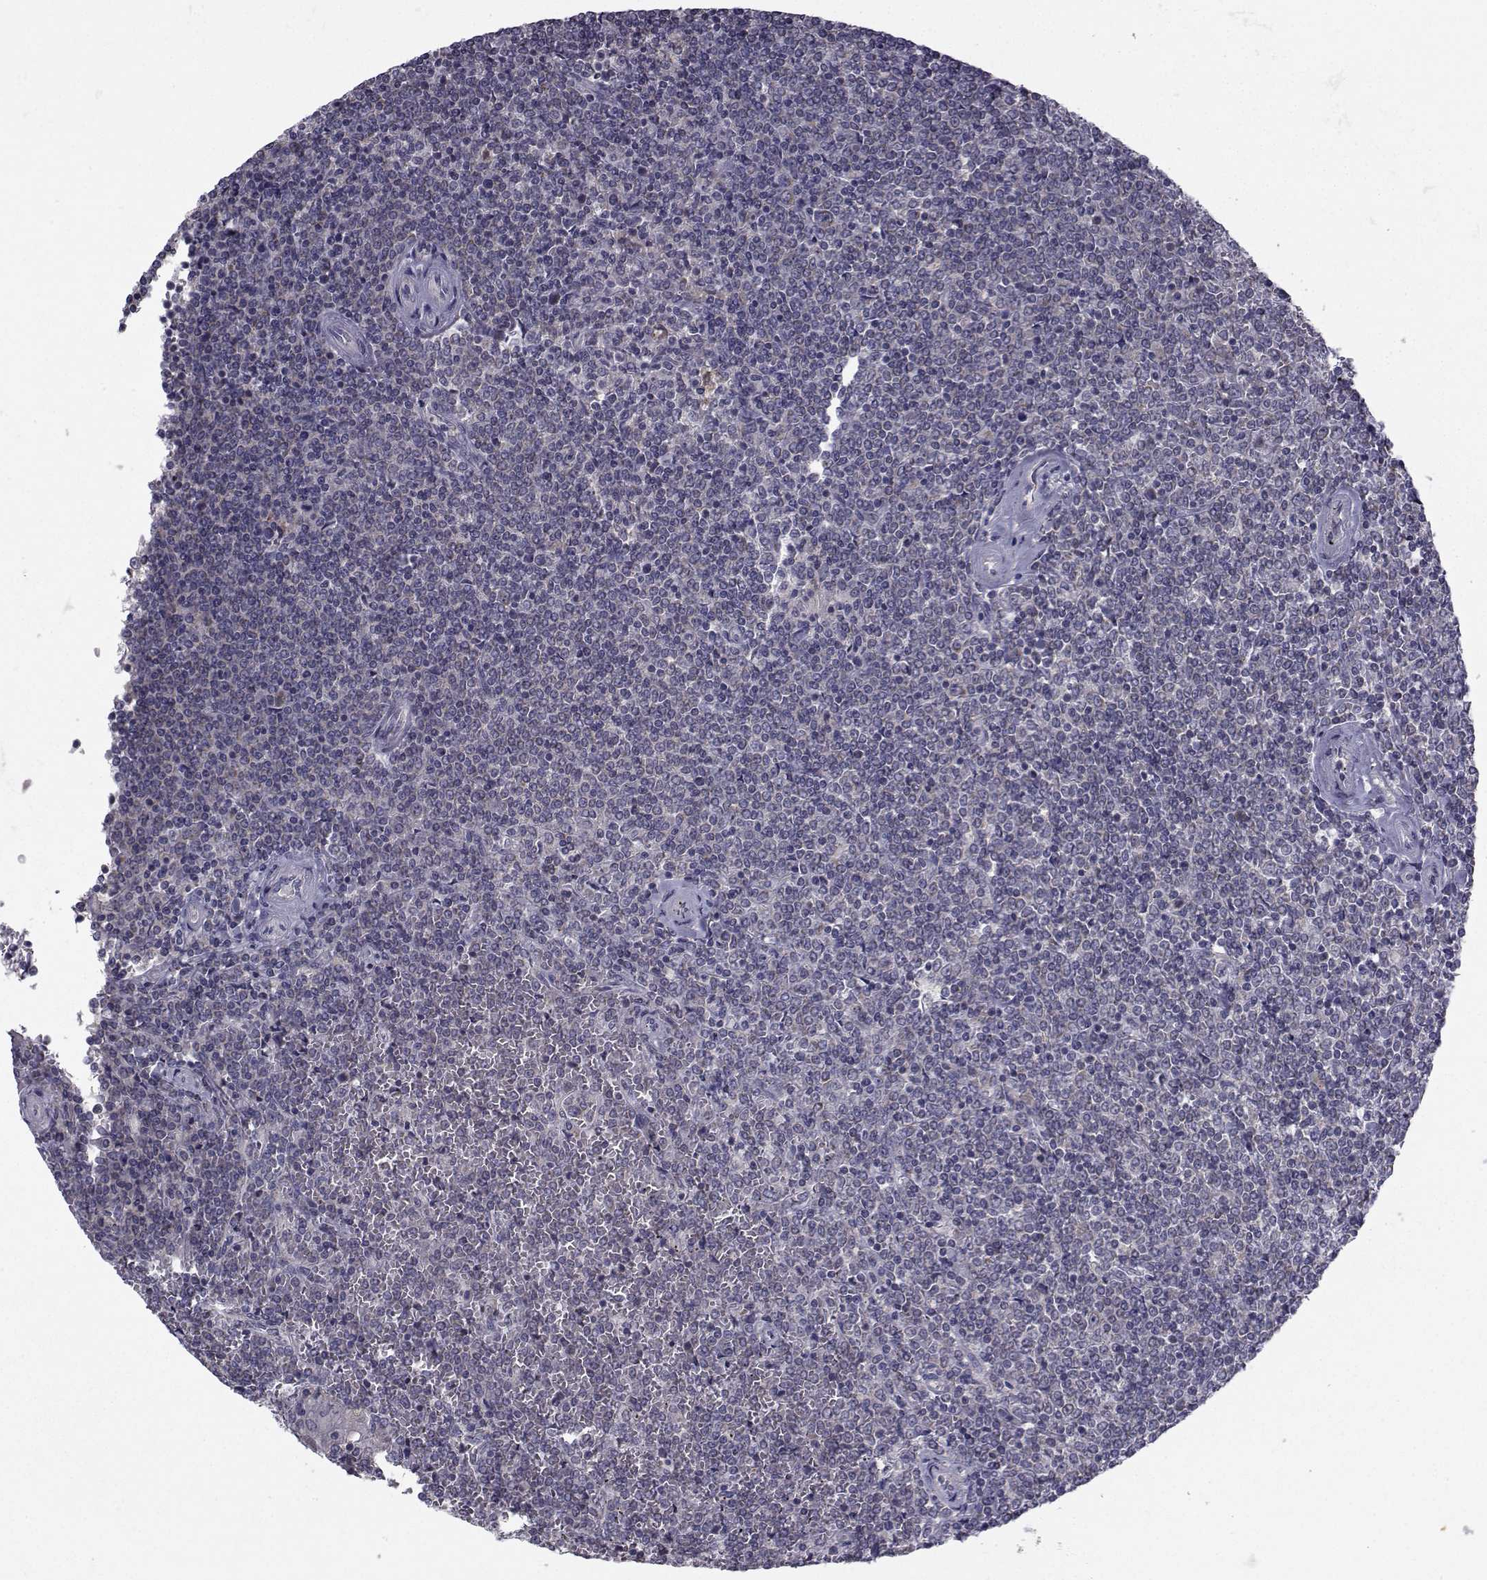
{"staining": {"intensity": "negative", "quantity": "none", "location": "none"}, "tissue": "lymphoma", "cell_type": "Tumor cells", "image_type": "cancer", "snomed": [{"axis": "morphology", "description": "Malignant lymphoma, non-Hodgkin's type, Low grade"}, {"axis": "topography", "description": "Spleen"}], "caption": "Immunohistochemistry (IHC) micrograph of neoplastic tissue: human lymphoma stained with DAB demonstrates no significant protein staining in tumor cells.", "gene": "ANGPT1", "patient": {"sex": "female", "age": 19}}